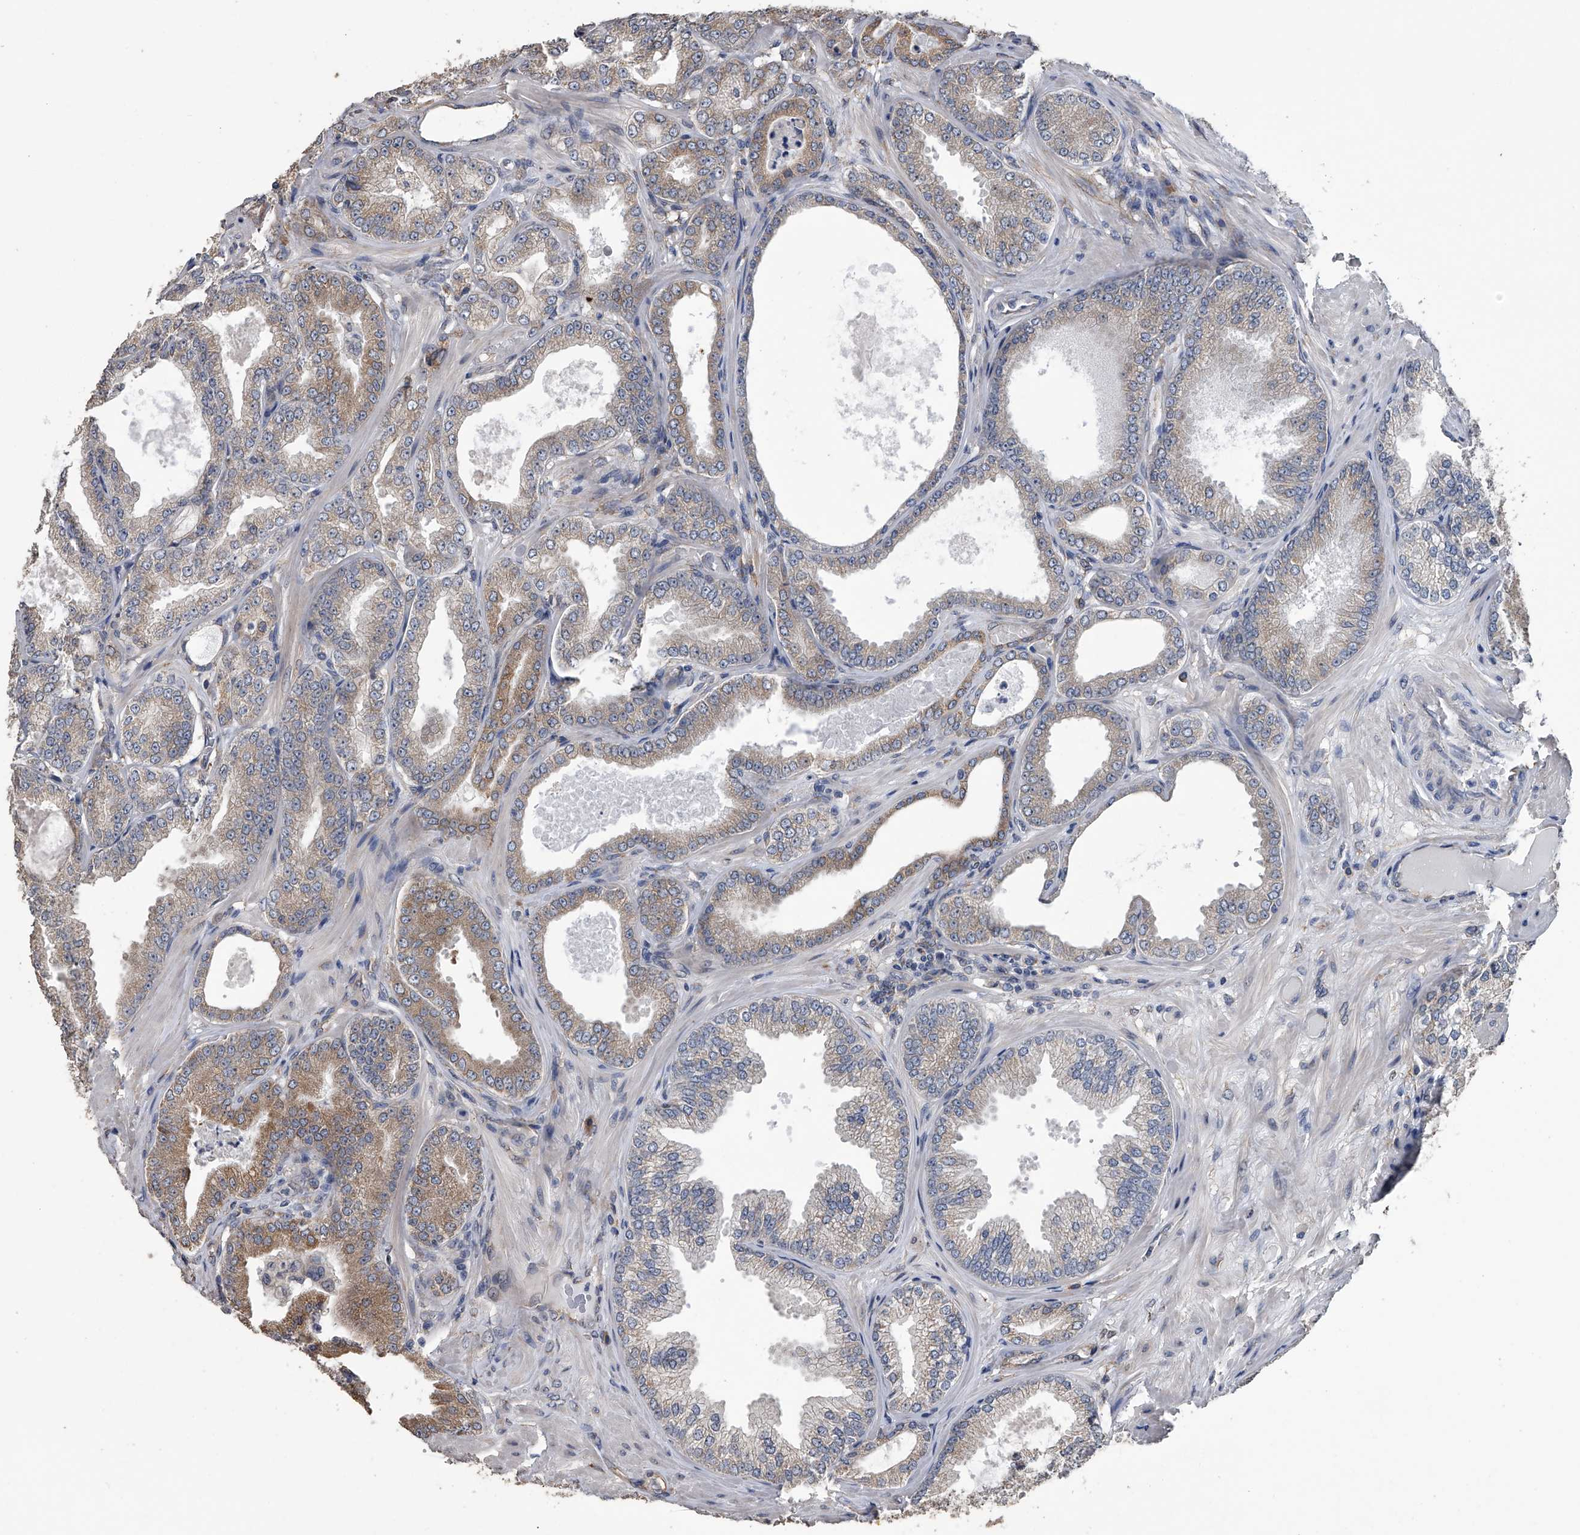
{"staining": {"intensity": "moderate", "quantity": "25%-75%", "location": "cytoplasmic/membranous"}, "tissue": "prostate cancer", "cell_type": "Tumor cells", "image_type": "cancer", "snomed": [{"axis": "morphology", "description": "Adenocarcinoma, Low grade"}, {"axis": "topography", "description": "Prostate"}], "caption": "Low-grade adenocarcinoma (prostate) stained with immunohistochemistry (IHC) displays moderate cytoplasmic/membranous positivity in approximately 25%-75% of tumor cells.", "gene": "PCLO", "patient": {"sex": "male", "age": 63}}